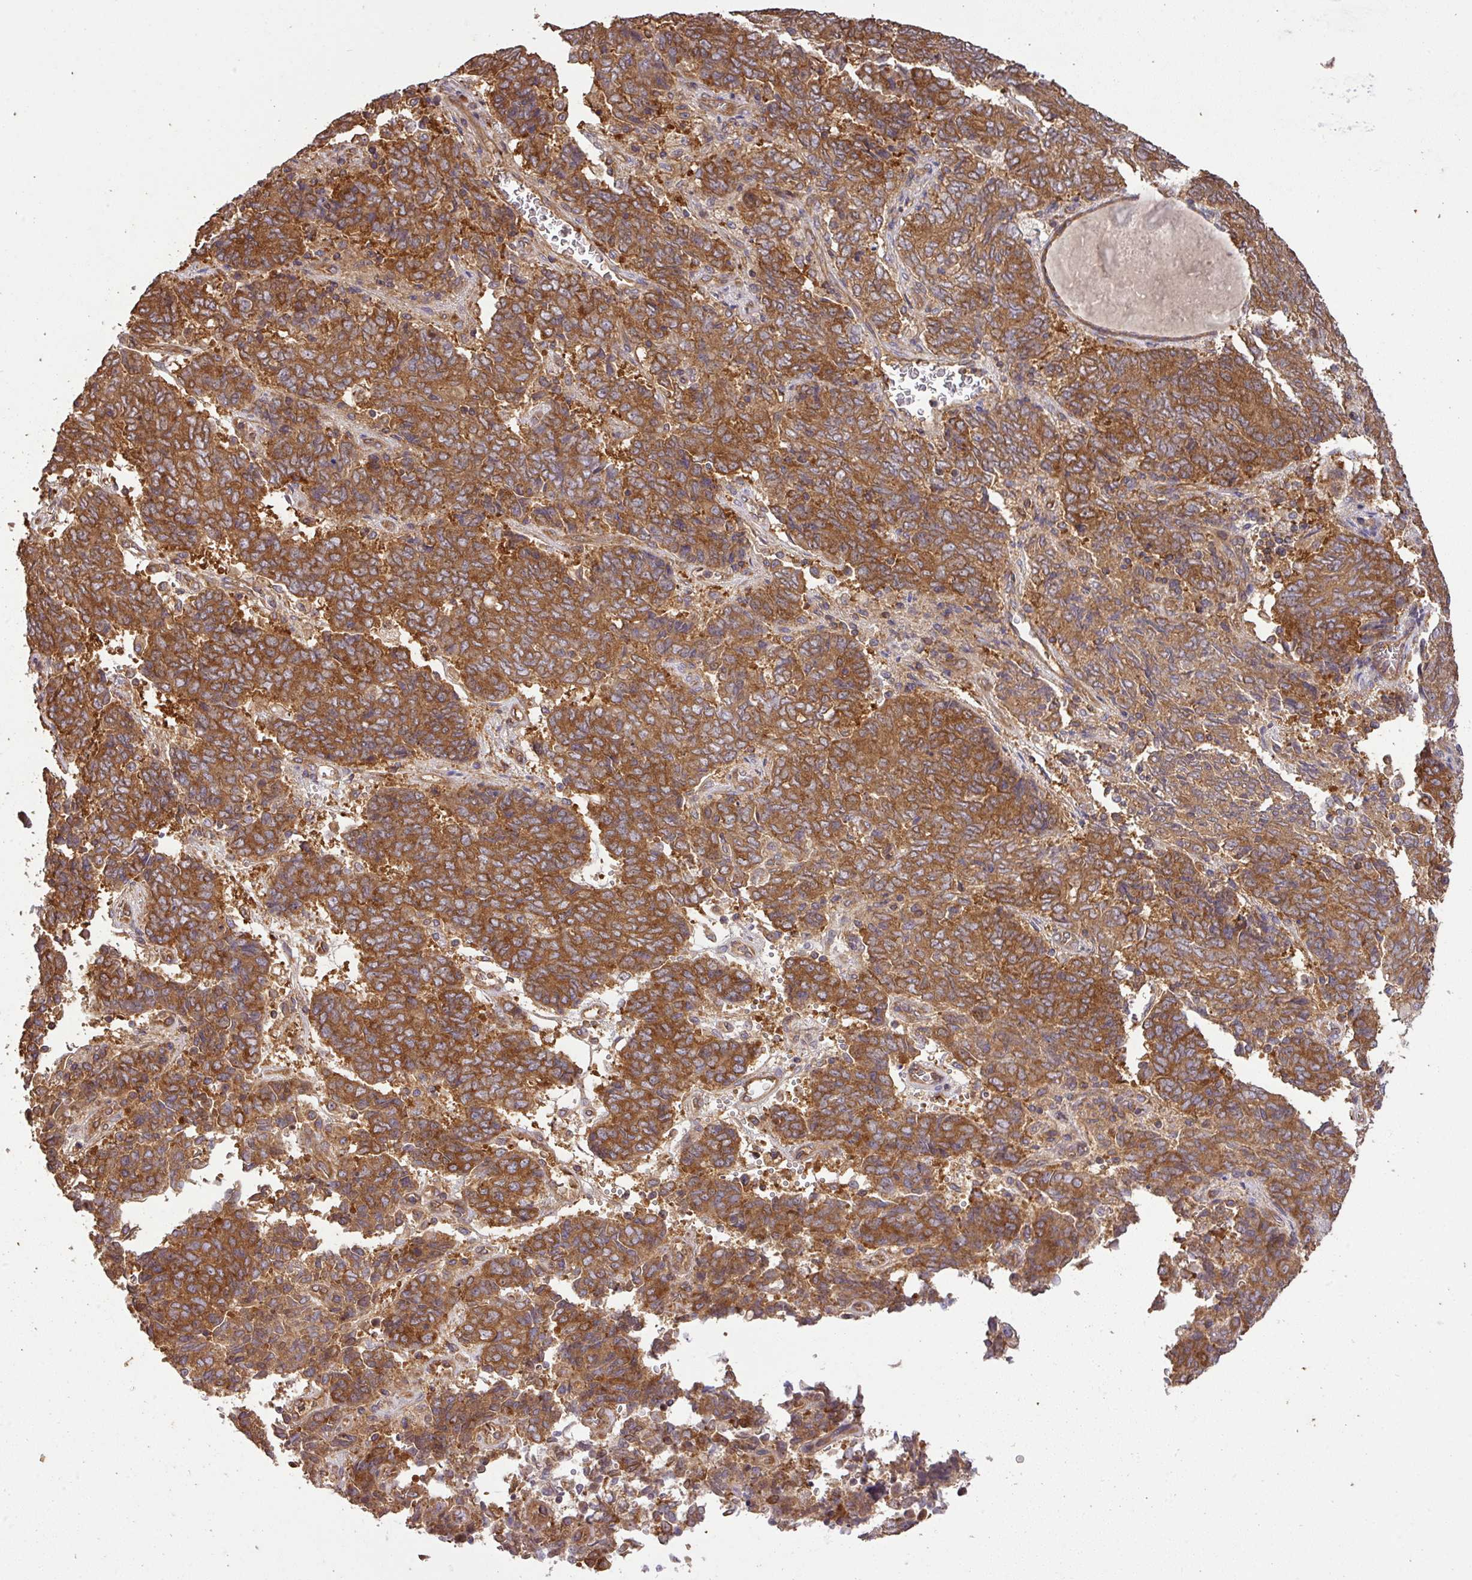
{"staining": {"intensity": "strong", "quantity": ">75%", "location": "cytoplasmic/membranous"}, "tissue": "endometrial cancer", "cell_type": "Tumor cells", "image_type": "cancer", "snomed": [{"axis": "morphology", "description": "Adenocarcinoma, NOS"}, {"axis": "topography", "description": "Endometrium"}], "caption": "Adenocarcinoma (endometrial) tissue demonstrates strong cytoplasmic/membranous positivity in approximately >75% of tumor cells, visualized by immunohistochemistry.", "gene": "GSPT1", "patient": {"sex": "female", "age": 80}}